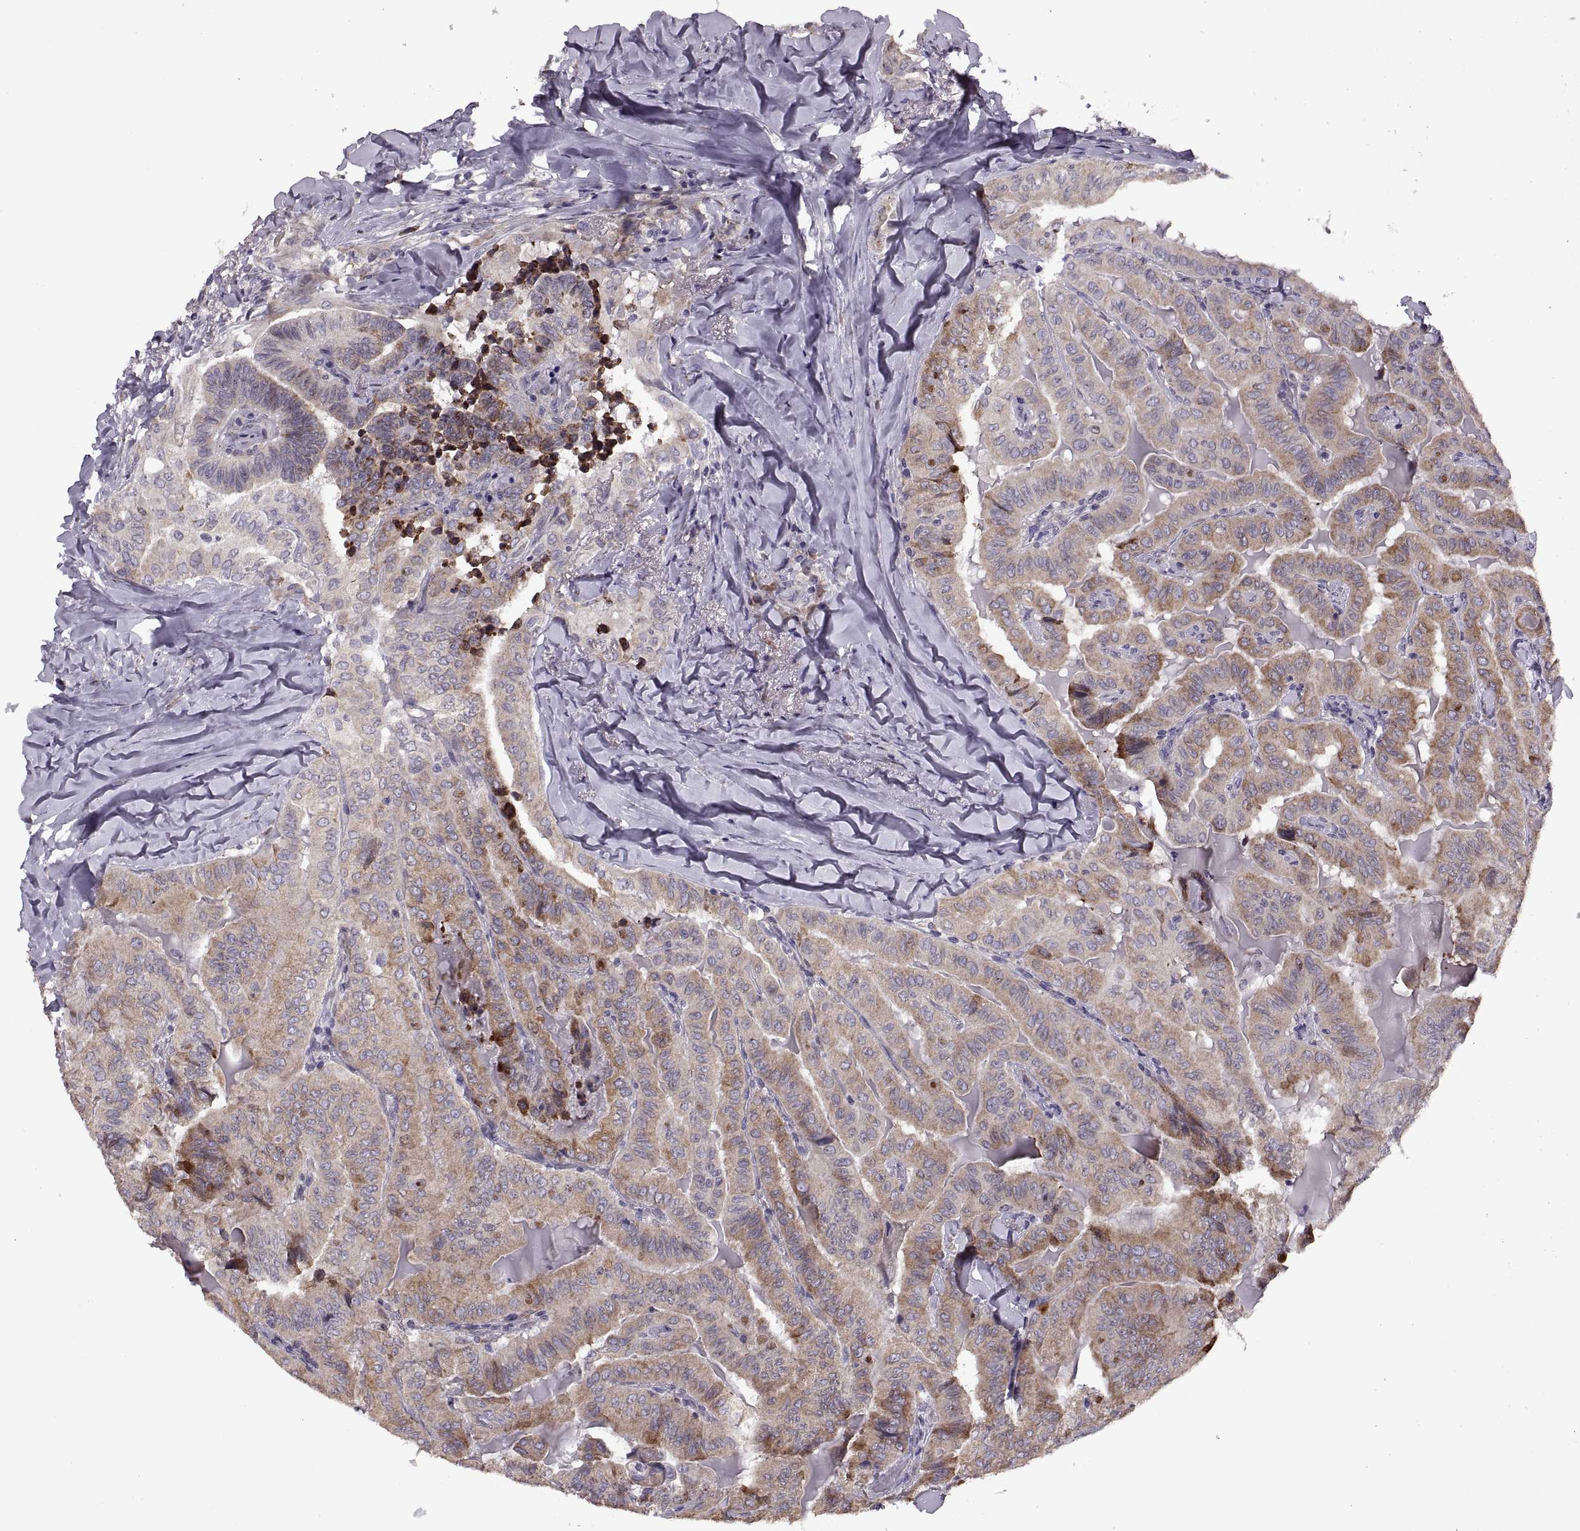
{"staining": {"intensity": "moderate", "quantity": ">75%", "location": "cytoplasmic/membranous"}, "tissue": "thyroid cancer", "cell_type": "Tumor cells", "image_type": "cancer", "snomed": [{"axis": "morphology", "description": "Papillary adenocarcinoma, NOS"}, {"axis": "topography", "description": "Thyroid gland"}], "caption": "Moderate cytoplasmic/membranous expression is identified in approximately >75% of tumor cells in thyroid papillary adenocarcinoma.", "gene": "LETM2", "patient": {"sex": "female", "age": 68}}